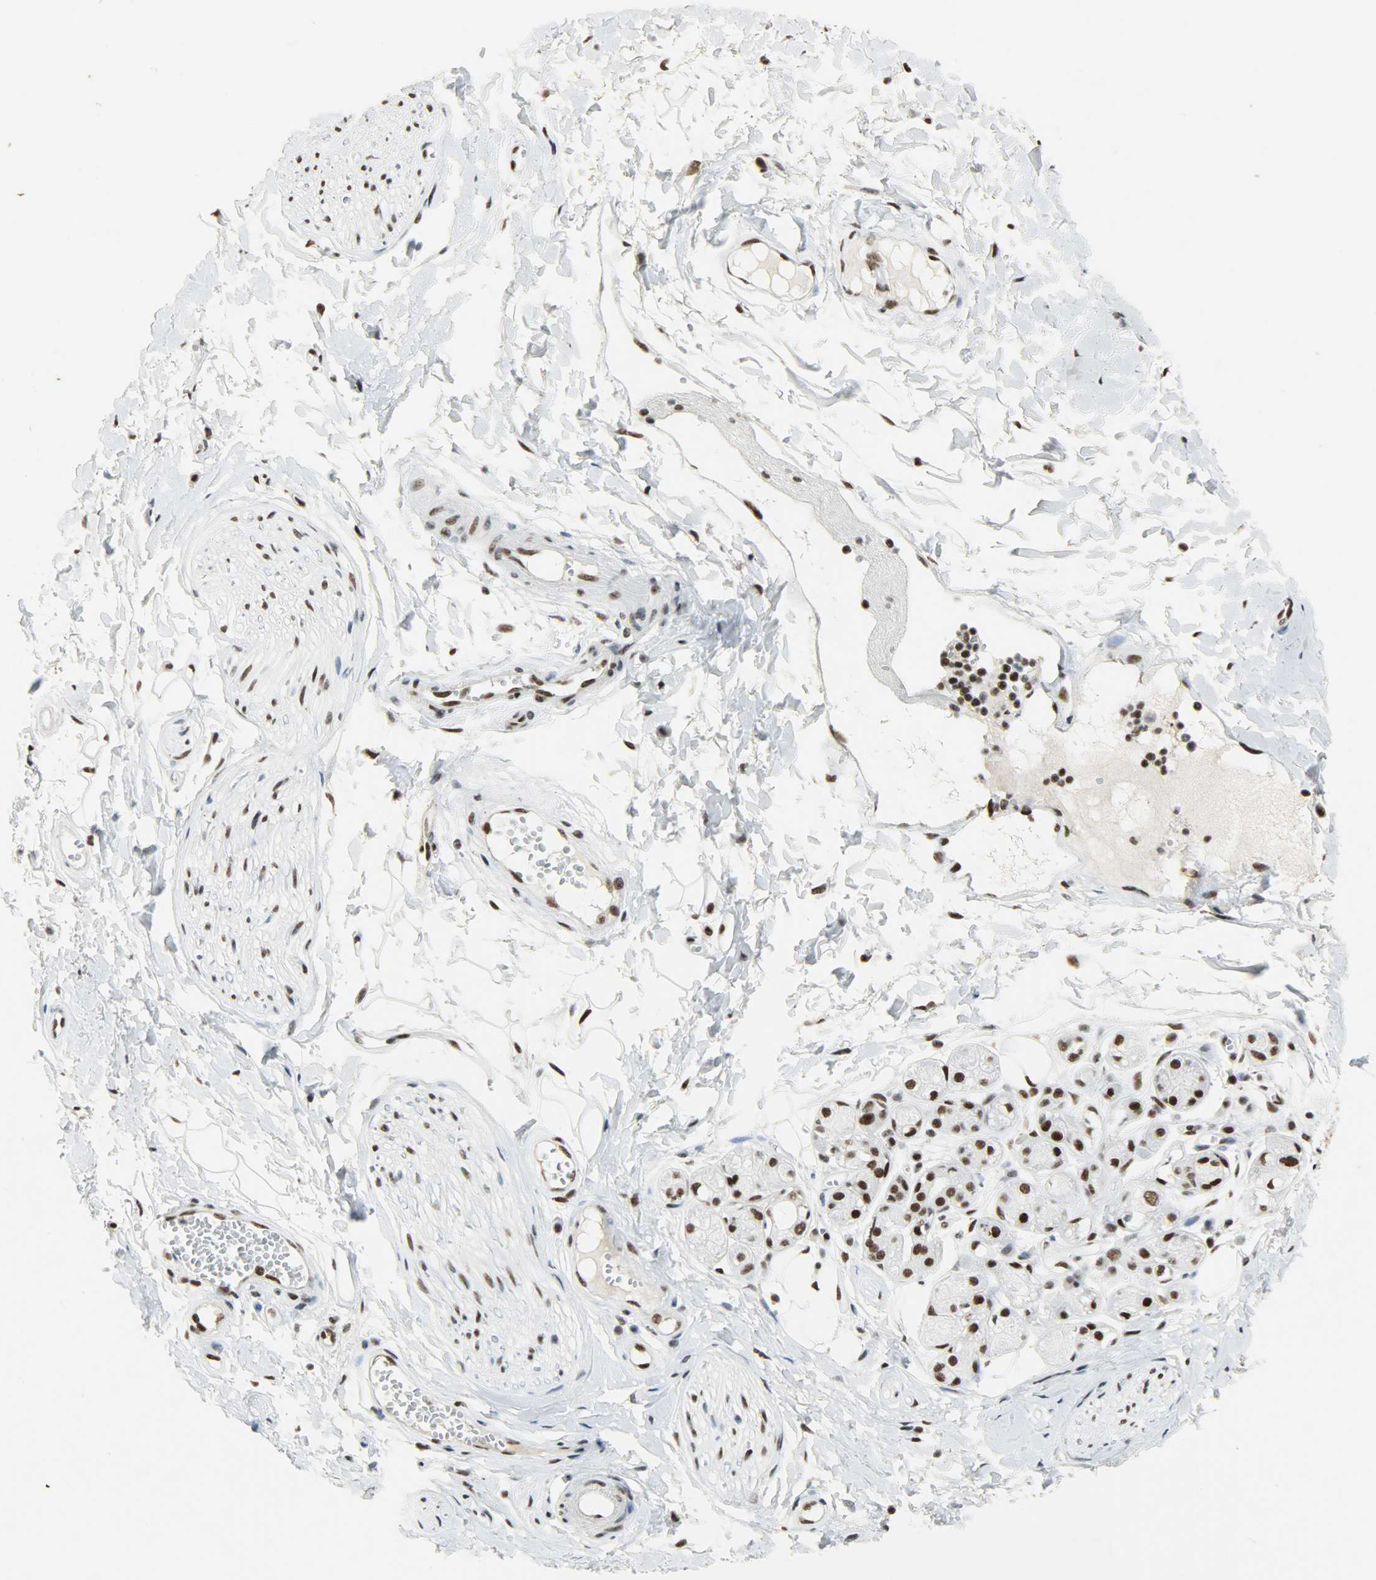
{"staining": {"intensity": "strong", "quantity": ">75%", "location": "nuclear"}, "tissue": "adipose tissue", "cell_type": "Adipocytes", "image_type": "normal", "snomed": [{"axis": "morphology", "description": "Normal tissue, NOS"}, {"axis": "morphology", "description": "Inflammation, NOS"}, {"axis": "topography", "description": "Salivary gland"}, {"axis": "topography", "description": "Peripheral nerve tissue"}], "caption": "Brown immunohistochemical staining in normal adipose tissue demonstrates strong nuclear staining in approximately >75% of adipocytes.", "gene": "SSB", "patient": {"sex": "female", "age": 75}}